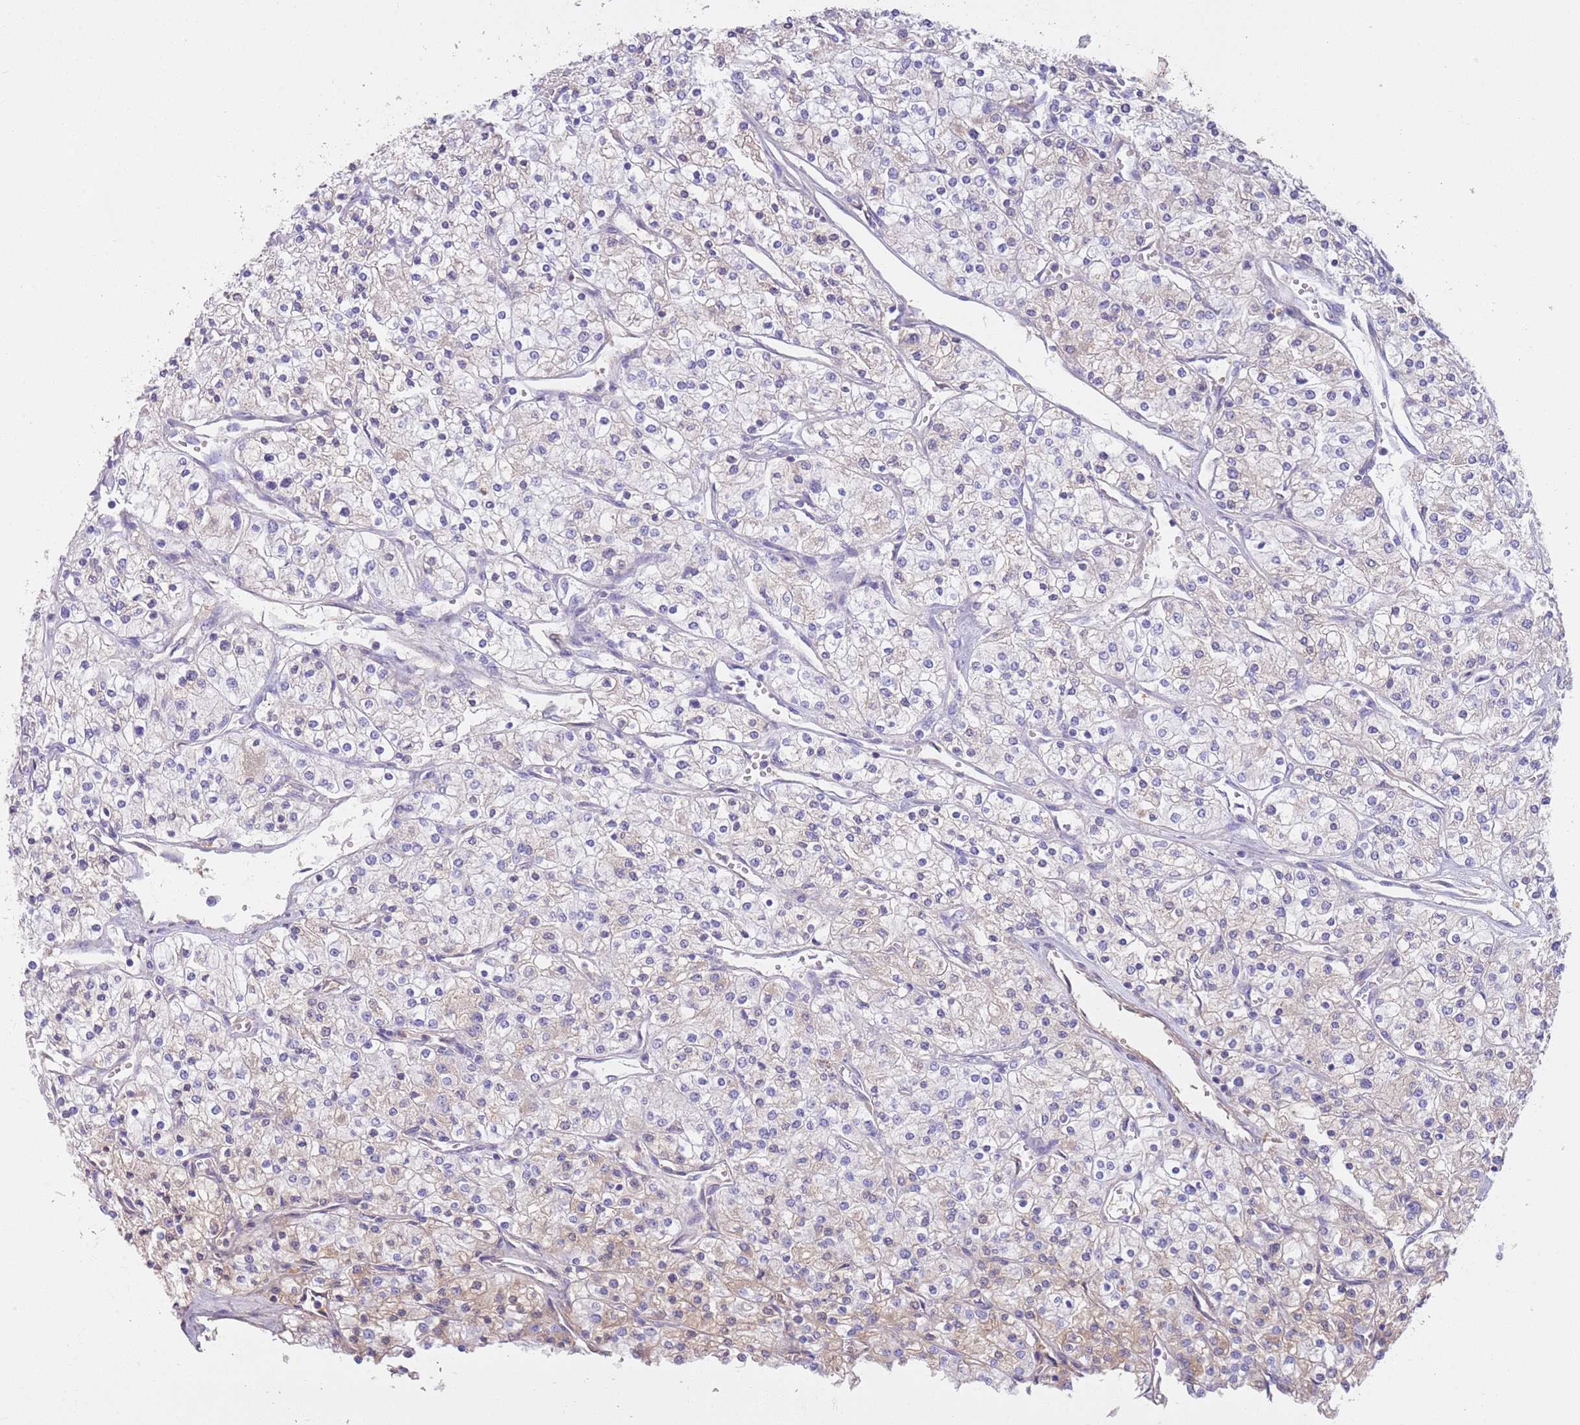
{"staining": {"intensity": "negative", "quantity": "none", "location": "none"}, "tissue": "renal cancer", "cell_type": "Tumor cells", "image_type": "cancer", "snomed": [{"axis": "morphology", "description": "Adenocarcinoma, NOS"}, {"axis": "topography", "description": "Kidney"}], "caption": "Immunohistochemistry of human adenocarcinoma (renal) exhibits no expression in tumor cells.", "gene": "IGFL4", "patient": {"sex": "male", "age": 80}}